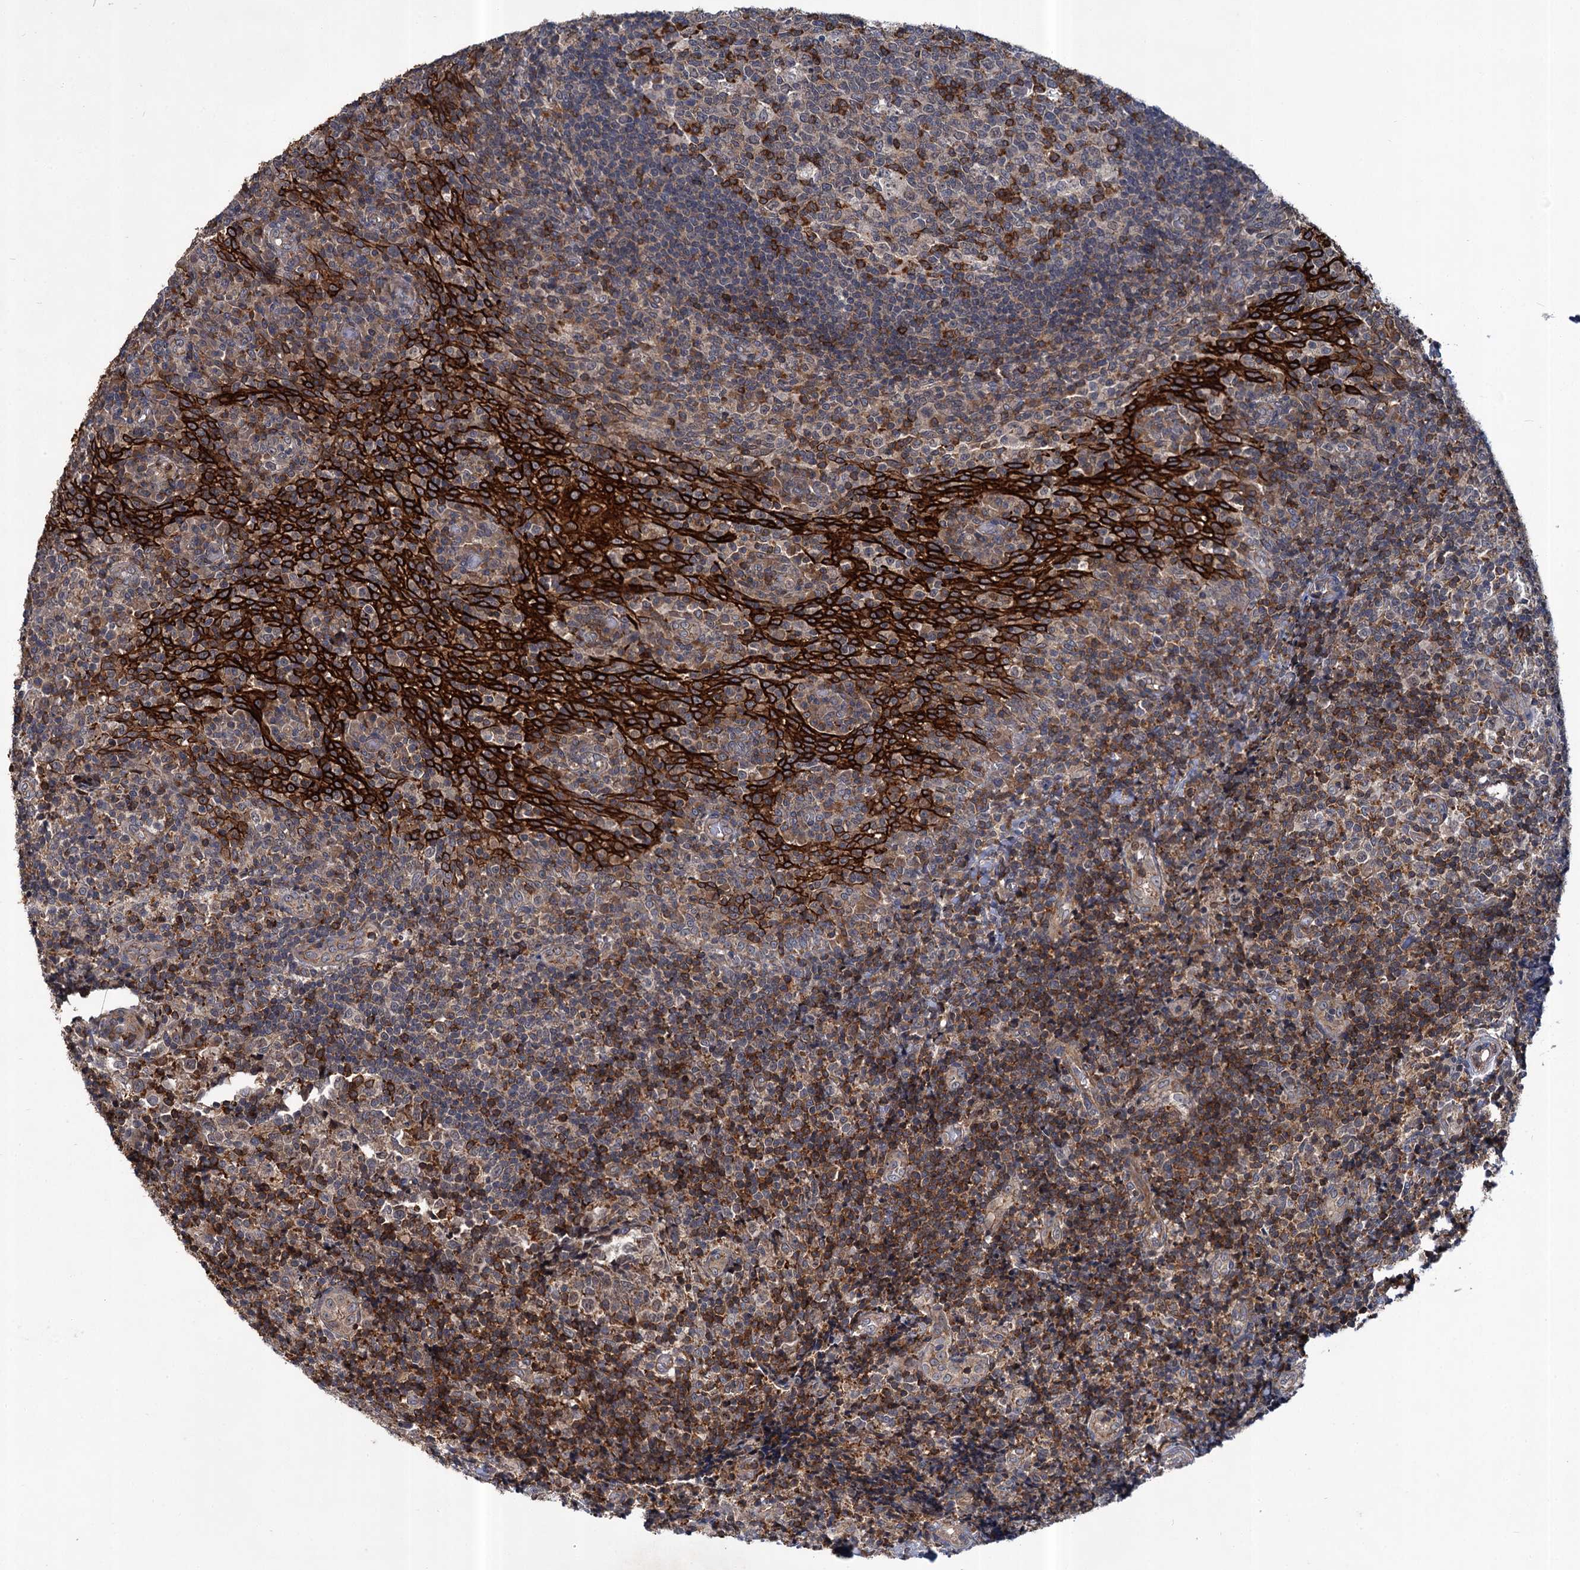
{"staining": {"intensity": "strong", "quantity": "<25%", "location": "cytoplasmic/membranous"}, "tissue": "tonsil", "cell_type": "Germinal center cells", "image_type": "normal", "snomed": [{"axis": "morphology", "description": "Normal tissue, NOS"}, {"axis": "topography", "description": "Tonsil"}], "caption": "Benign tonsil was stained to show a protein in brown. There is medium levels of strong cytoplasmic/membranous staining in about <25% of germinal center cells. (DAB = brown stain, brightfield microscopy at high magnification).", "gene": "ABLIM1", "patient": {"sex": "female", "age": 19}}